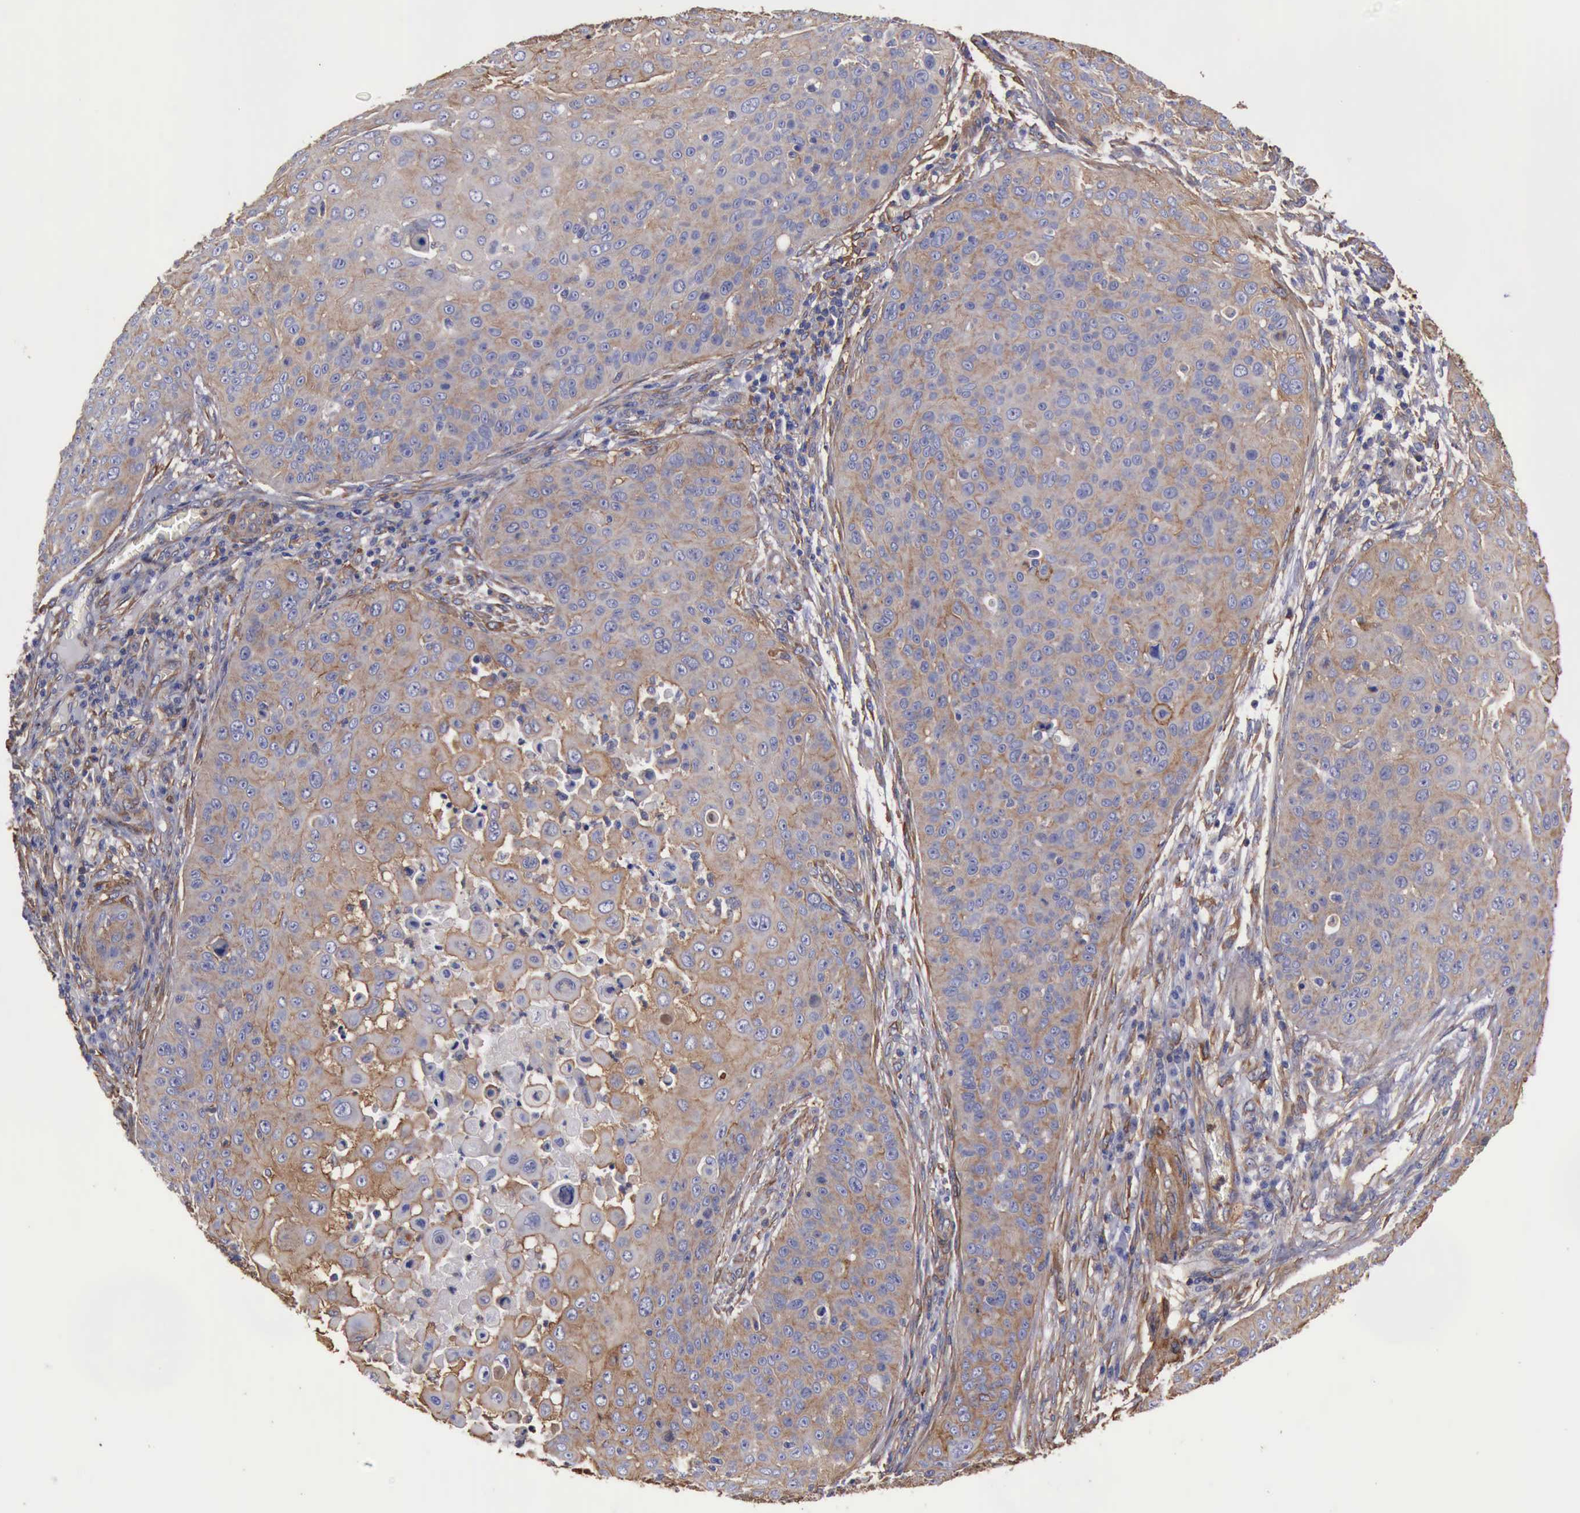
{"staining": {"intensity": "weak", "quantity": "25%-75%", "location": "cytoplasmic/membranous"}, "tissue": "skin cancer", "cell_type": "Tumor cells", "image_type": "cancer", "snomed": [{"axis": "morphology", "description": "Squamous cell carcinoma, NOS"}, {"axis": "topography", "description": "Skin"}], "caption": "Squamous cell carcinoma (skin) tissue demonstrates weak cytoplasmic/membranous staining in about 25%-75% of tumor cells", "gene": "FLNA", "patient": {"sex": "male", "age": 82}}